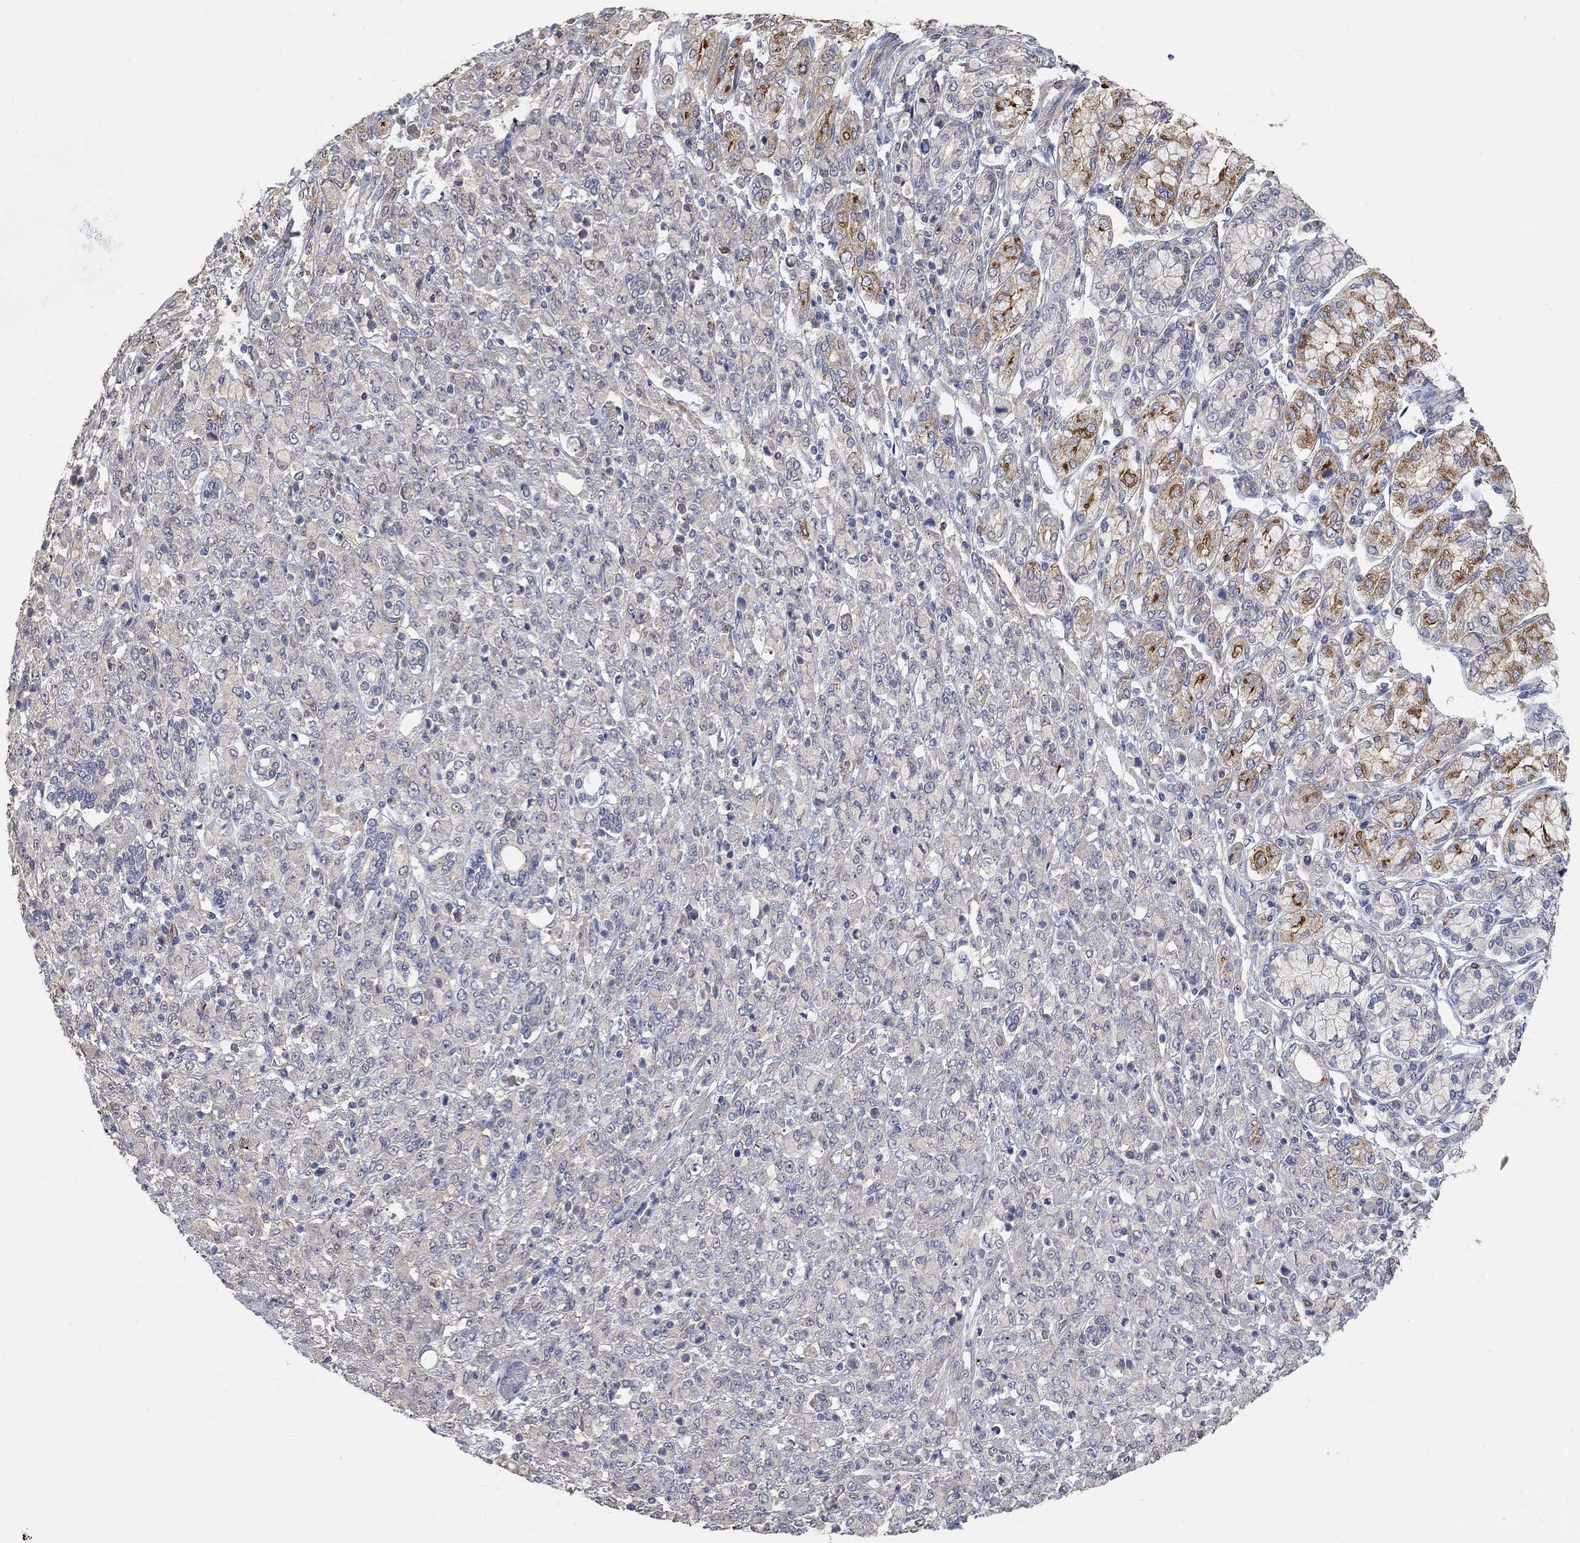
{"staining": {"intensity": "negative", "quantity": "none", "location": "none"}, "tissue": "stomach cancer", "cell_type": "Tumor cells", "image_type": "cancer", "snomed": [{"axis": "morphology", "description": "Normal tissue, NOS"}, {"axis": "morphology", "description": "Adenocarcinoma, NOS"}, {"axis": "topography", "description": "Stomach"}], "caption": "High magnification brightfield microscopy of stomach adenocarcinoma stained with DAB (3,3'-diaminobenzidine) (brown) and counterstained with hematoxylin (blue): tumor cells show no significant positivity. (DAB IHC visualized using brightfield microscopy, high magnification).", "gene": "SYT16", "patient": {"sex": "female", "age": 79}}